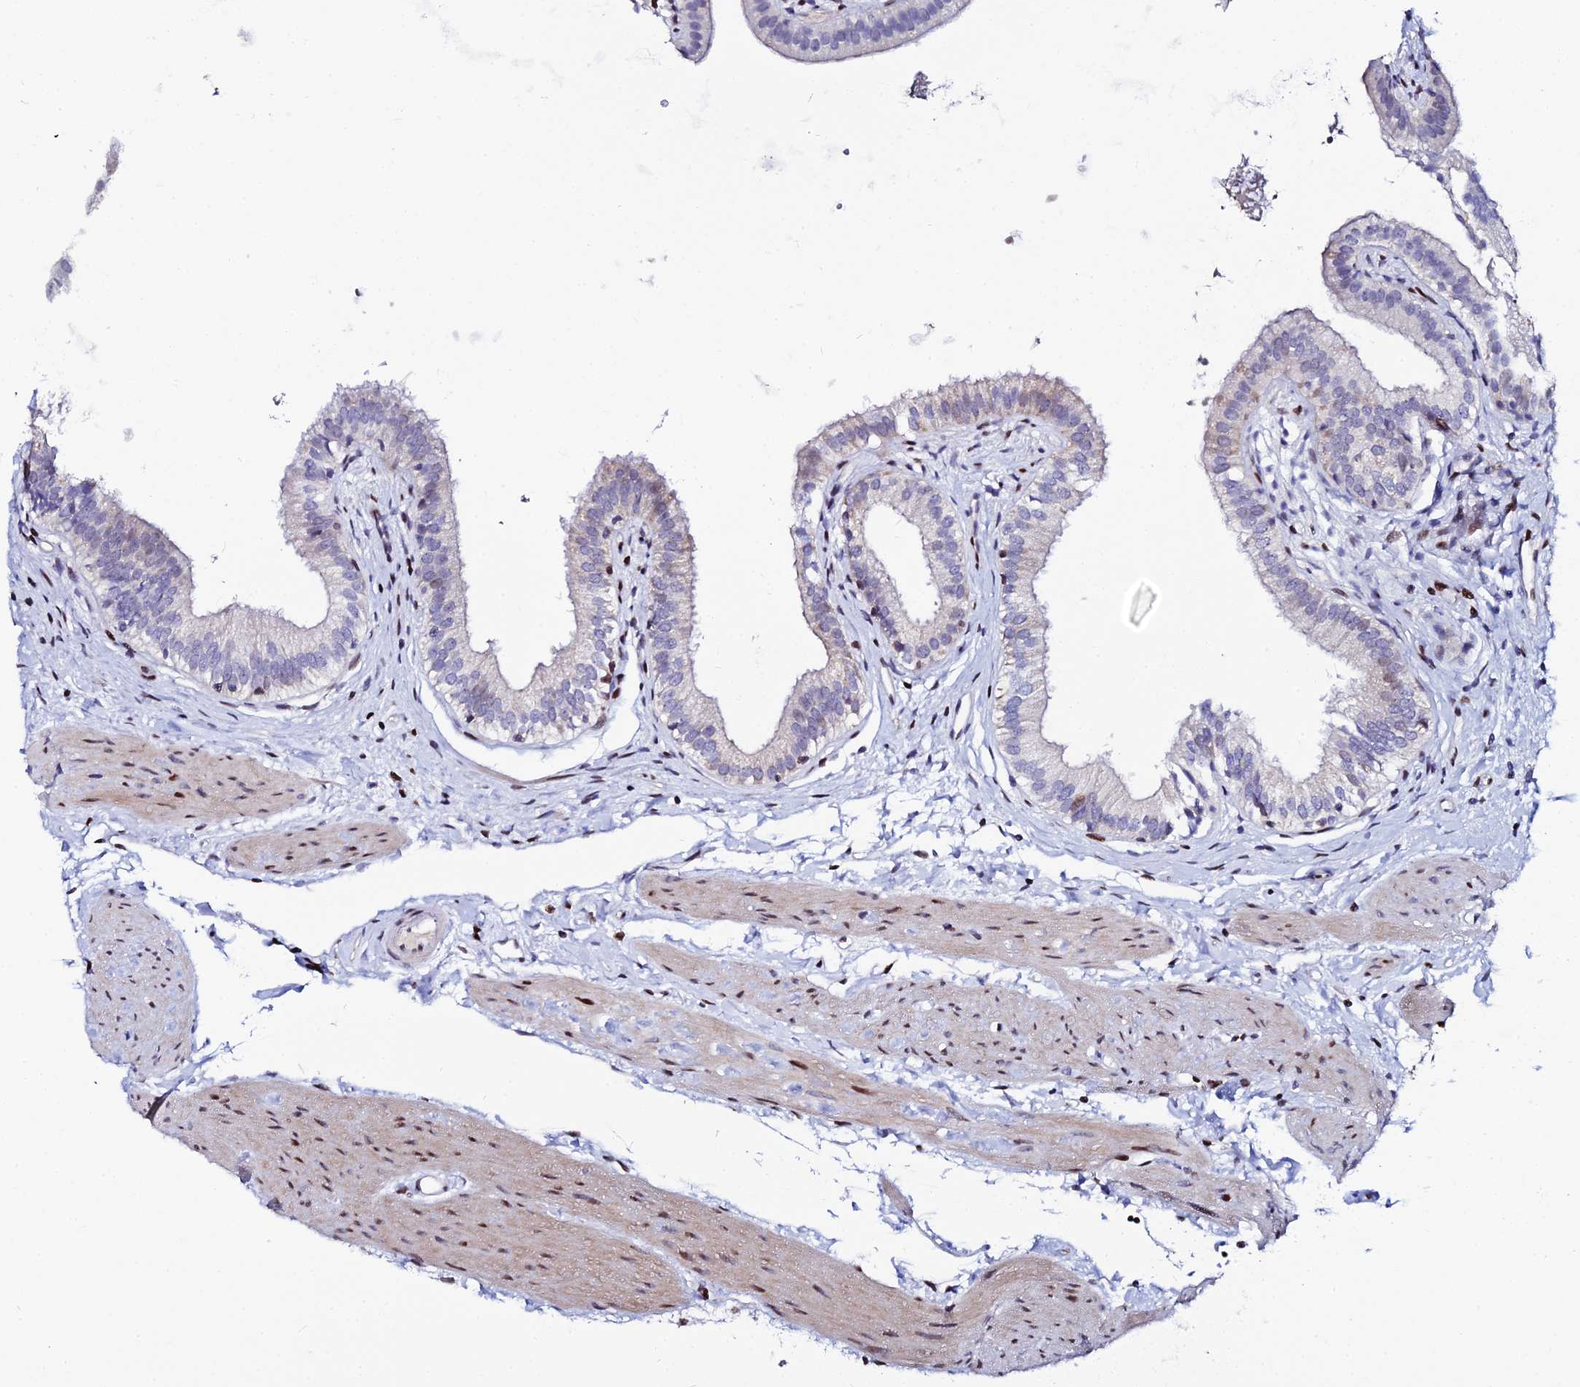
{"staining": {"intensity": "moderate", "quantity": "<25%", "location": "nuclear"}, "tissue": "gallbladder", "cell_type": "Glandular cells", "image_type": "normal", "snomed": [{"axis": "morphology", "description": "Normal tissue, NOS"}, {"axis": "topography", "description": "Gallbladder"}], "caption": "A micrograph of human gallbladder stained for a protein displays moderate nuclear brown staining in glandular cells. The staining is performed using DAB brown chromogen to label protein expression. The nuclei are counter-stained blue using hematoxylin.", "gene": "MYNN", "patient": {"sex": "female", "age": 54}}